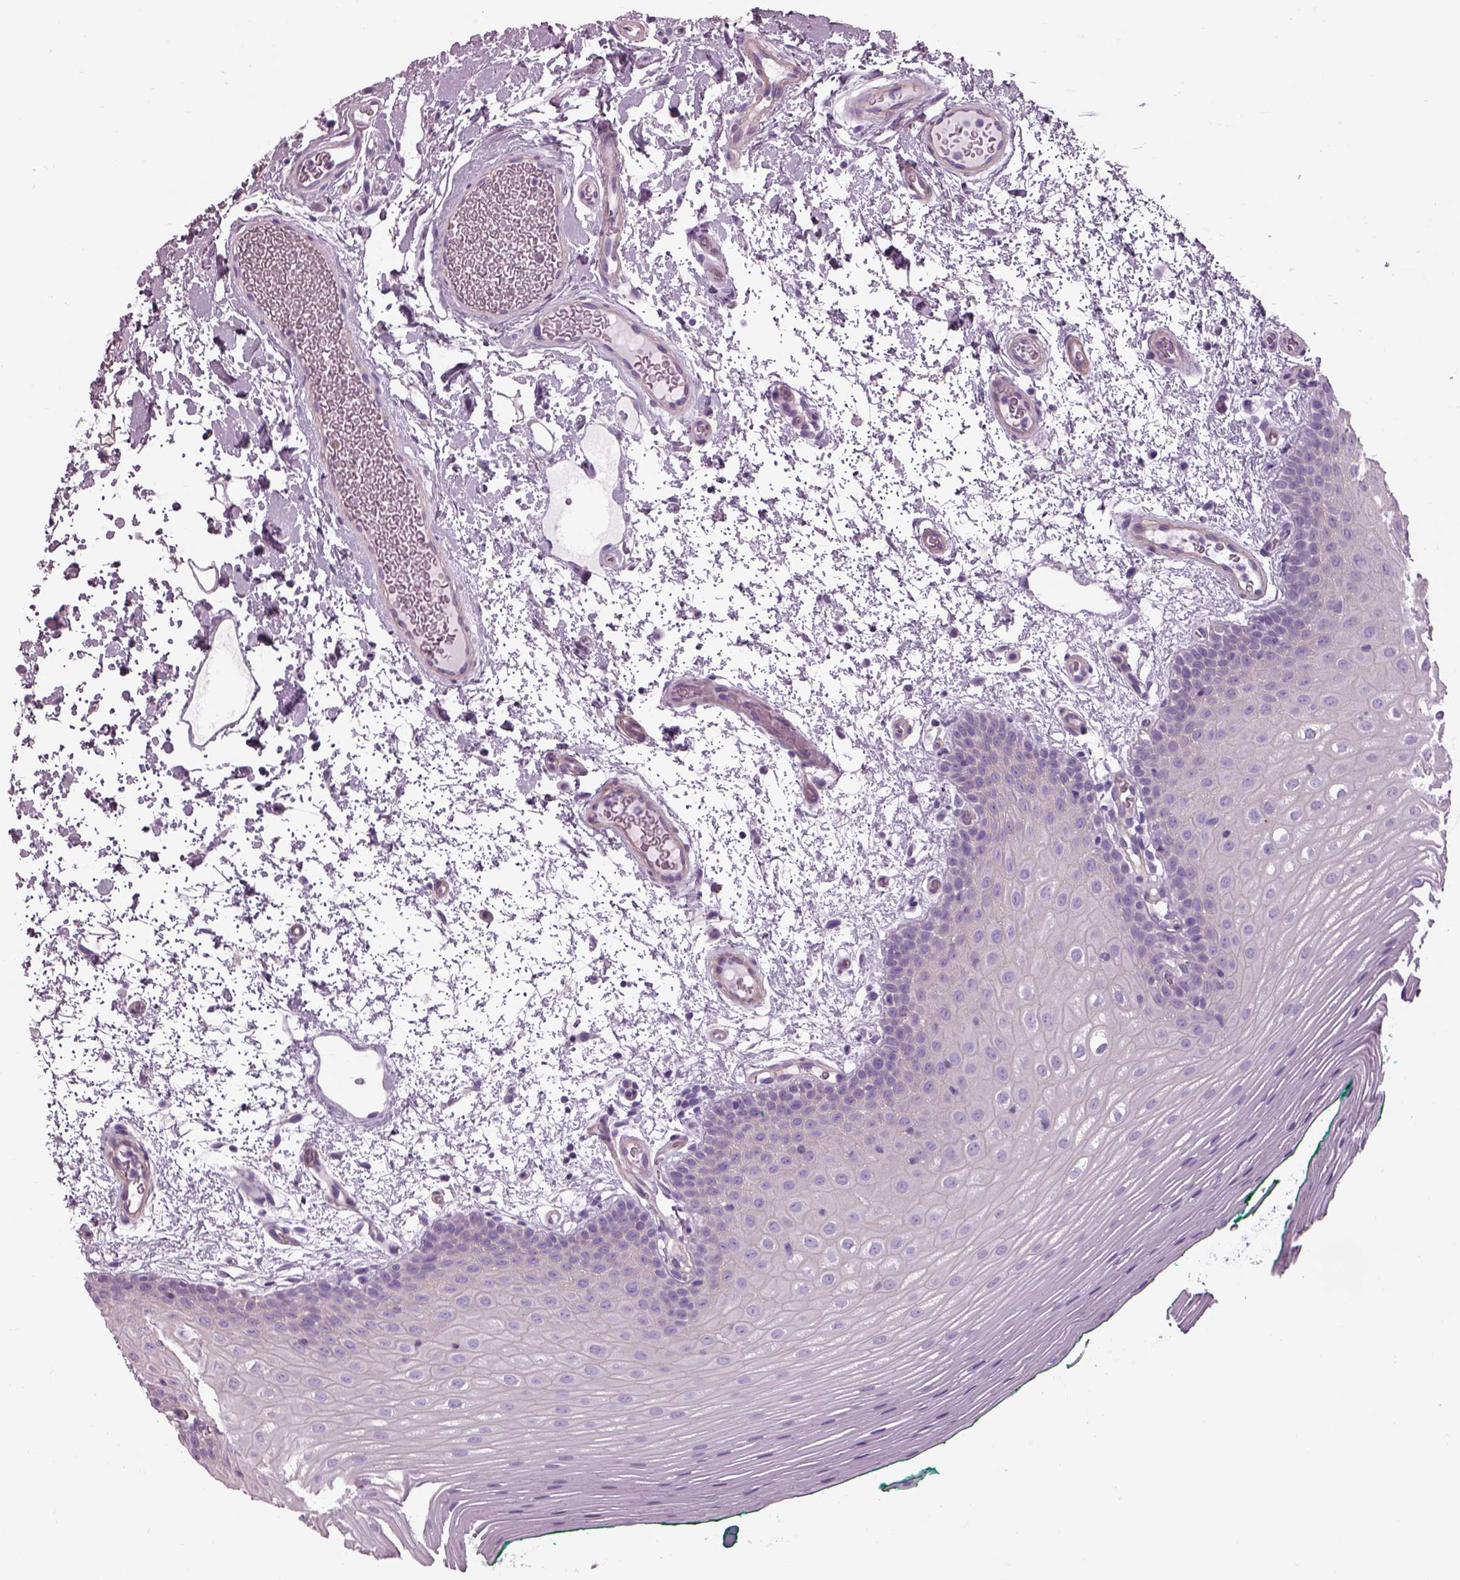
{"staining": {"intensity": "negative", "quantity": "none", "location": "none"}, "tissue": "oral mucosa", "cell_type": "Squamous epithelial cells", "image_type": "normal", "snomed": [{"axis": "morphology", "description": "Normal tissue, NOS"}, {"axis": "morphology", "description": "Squamous cell carcinoma, NOS"}, {"axis": "topography", "description": "Oral tissue"}, {"axis": "topography", "description": "Head-Neck"}], "caption": "Immunohistochemistry photomicrograph of normal oral mucosa: oral mucosa stained with DAB reveals no significant protein staining in squamous epithelial cells.", "gene": "BFSP1", "patient": {"sex": "male", "age": 78}}